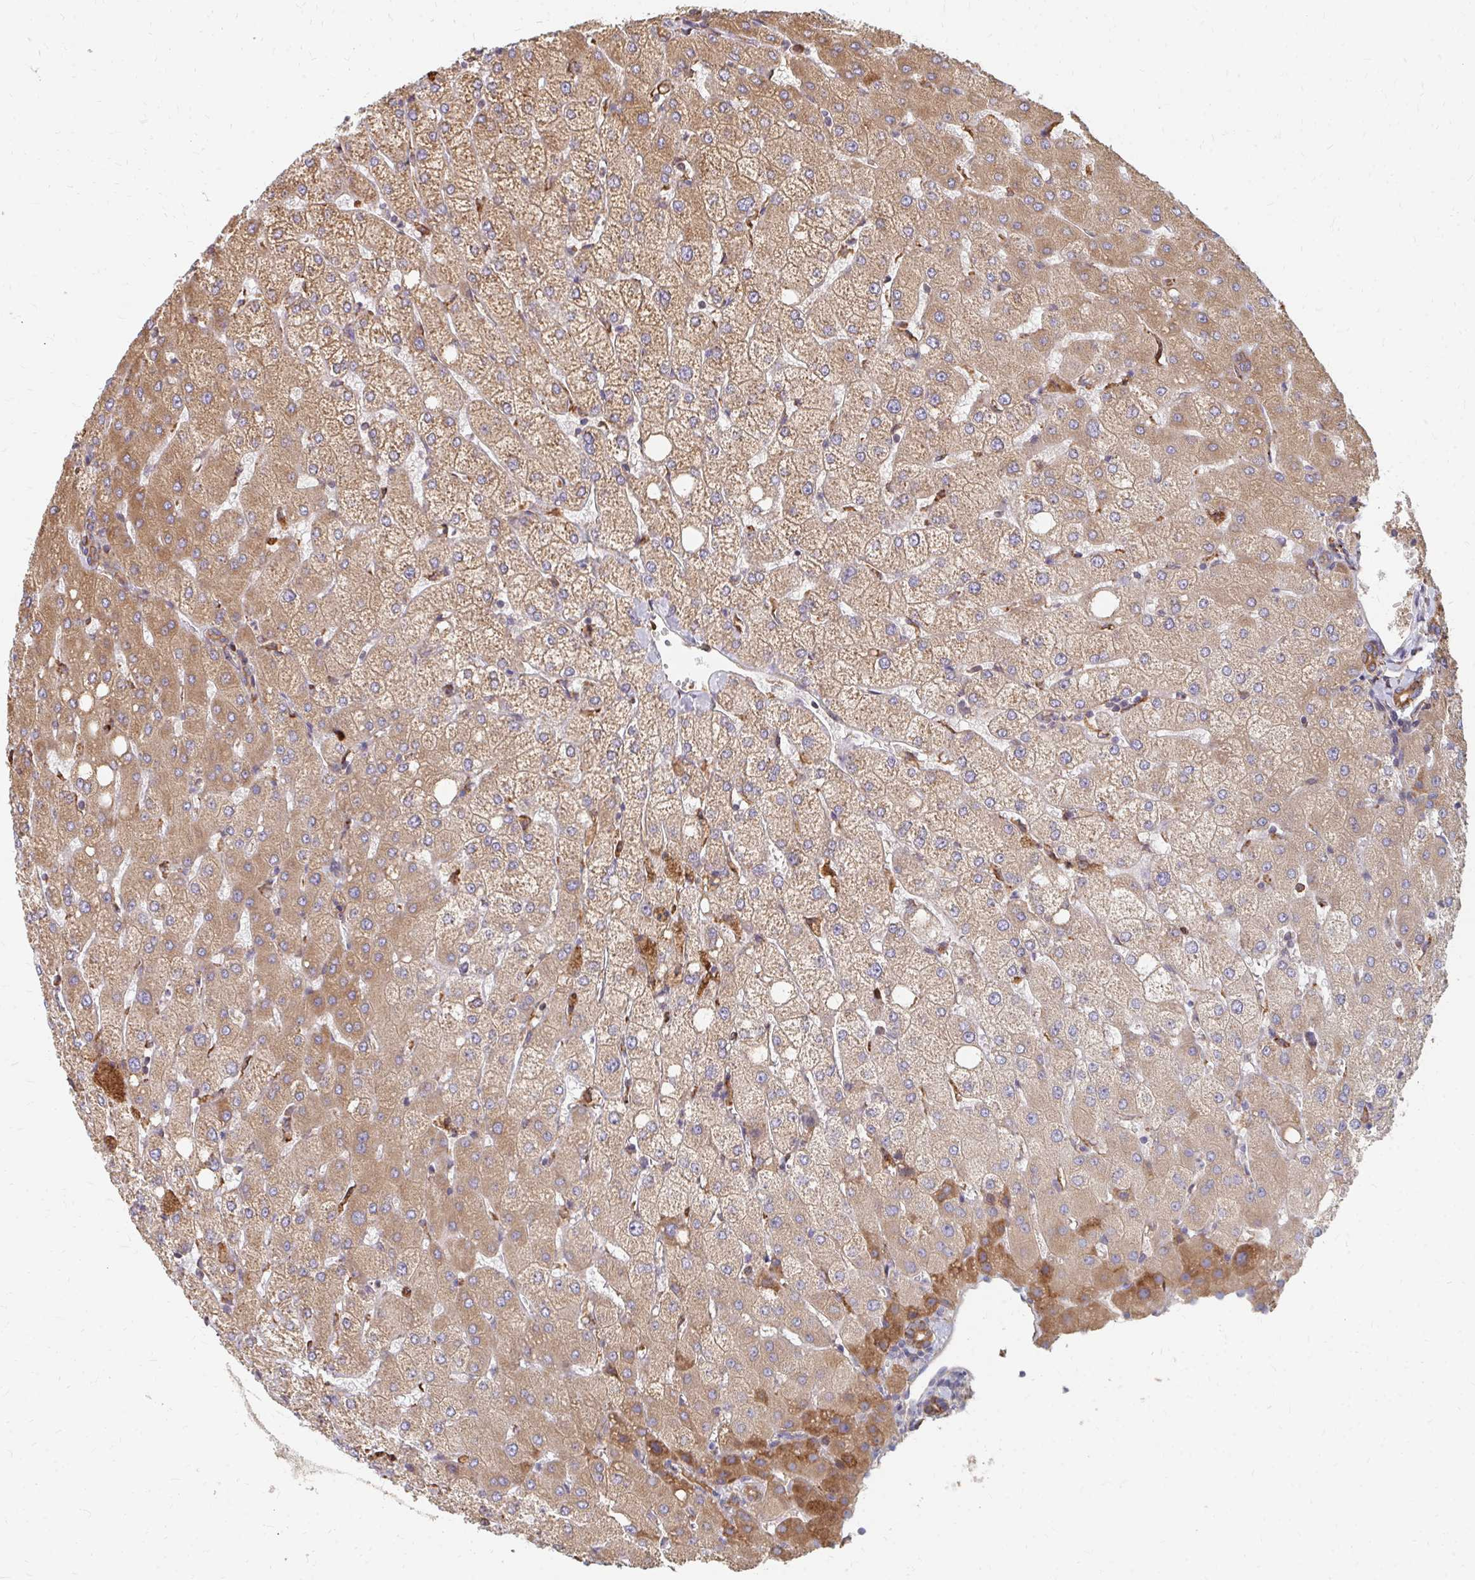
{"staining": {"intensity": "moderate", "quantity": ">75%", "location": "cytoplasmic/membranous"}, "tissue": "liver", "cell_type": "Cholangiocytes", "image_type": "normal", "snomed": [{"axis": "morphology", "description": "Normal tissue, NOS"}, {"axis": "topography", "description": "Liver"}], "caption": "IHC (DAB) staining of benign liver displays moderate cytoplasmic/membranous protein expression in approximately >75% of cholangiocytes.", "gene": "PPP1R13L", "patient": {"sex": "female", "age": 54}}